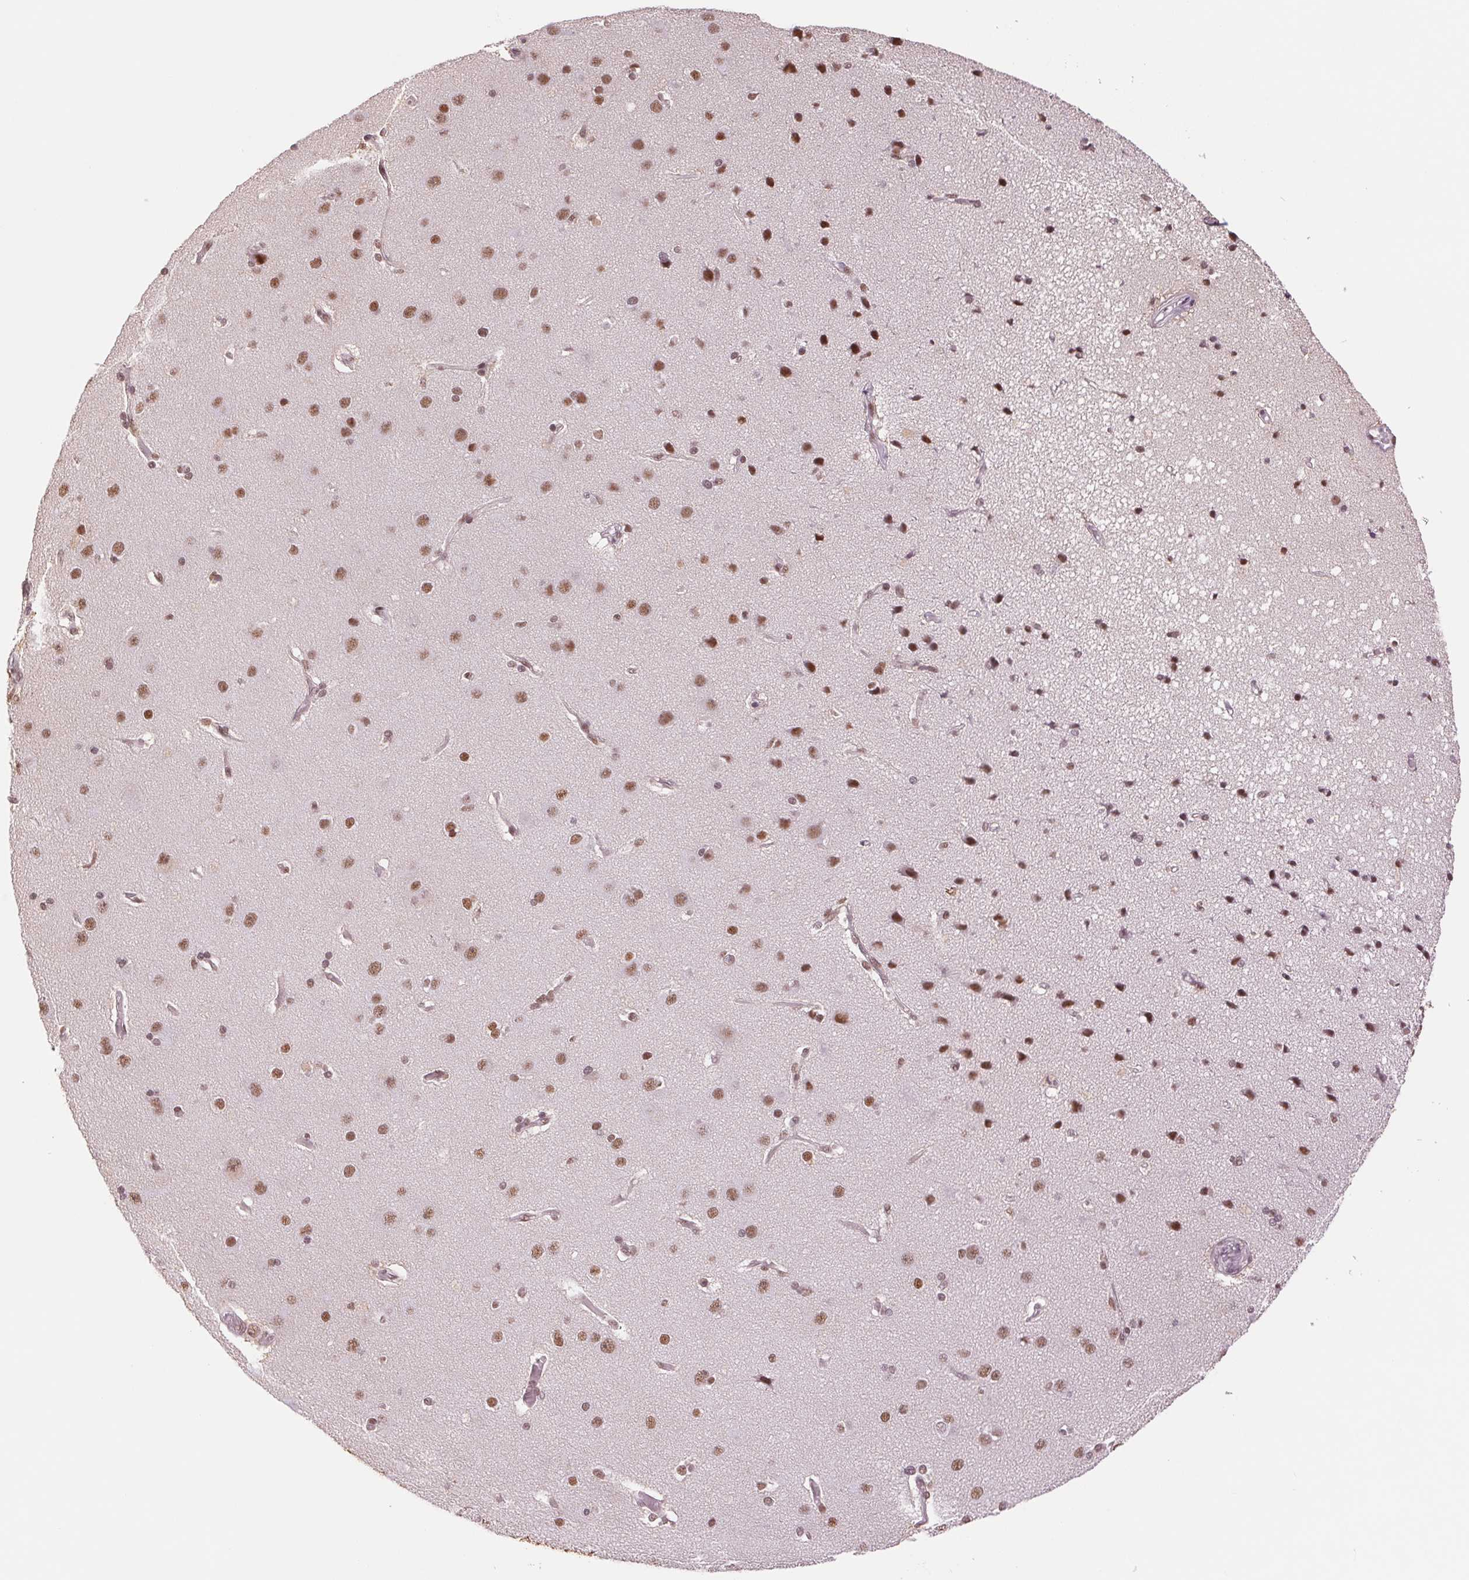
{"staining": {"intensity": "weak", "quantity": ">75%", "location": "nuclear"}, "tissue": "cerebral cortex", "cell_type": "Endothelial cells", "image_type": "normal", "snomed": [{"axis": "morphology", "description": "Normal tissue, NOS"}, {"axis": "morphology", "description": "Glioma, malignant, High grade"}, {"axis": "topography", "description": "Cerebral cortex"}], "caption": "A high-resolution photomicrograph shows IHC staining of unremarkable cerebral cortex, which reveals weak nuclear expression in approximately >75% of endothelial cells.", "gene": "SREK1", "patient": {"sex": "male", "age": 71}}